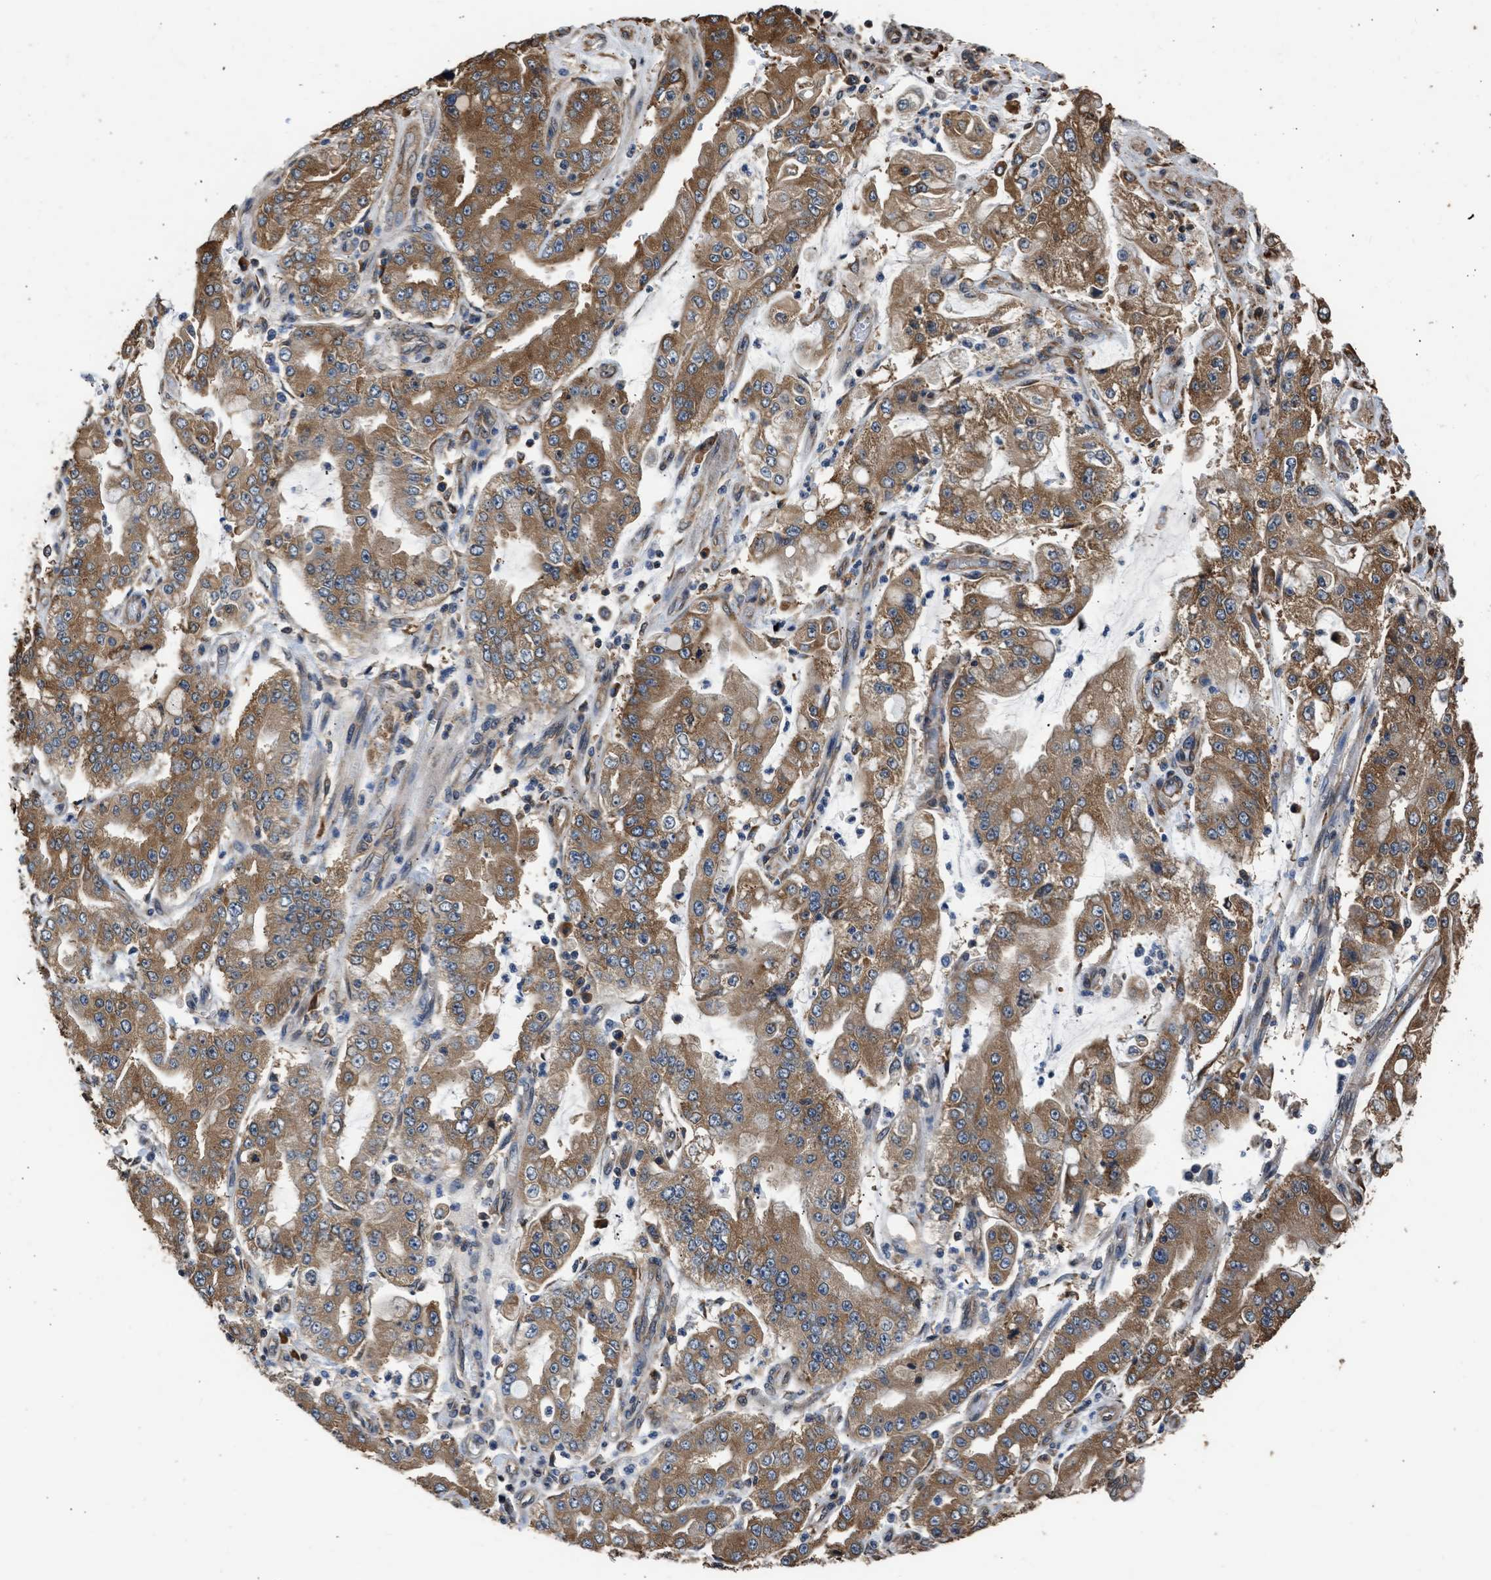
{"staining": {"intensity": "moderate", "quantity": ">75%", "location": "cytoplasmic/membranous"}, "tissue": "stomach cancer", "cell_type": "Tumor cells", "image_type": "cancer", "snomed": [{"axis": "morphology", "description": "Adenocarcinoma, NOS"}, {"axis": "topography", "description": "Stomach"}], "caption": "Protein staining of stomach cancer (adenocarcinoma) tissue demonstrates moderate cytoplasmic/membranous staining in about >75% of tumor cells.", "gene": "SLC36A4", "patient": {"sex": "male", "age": 76}}